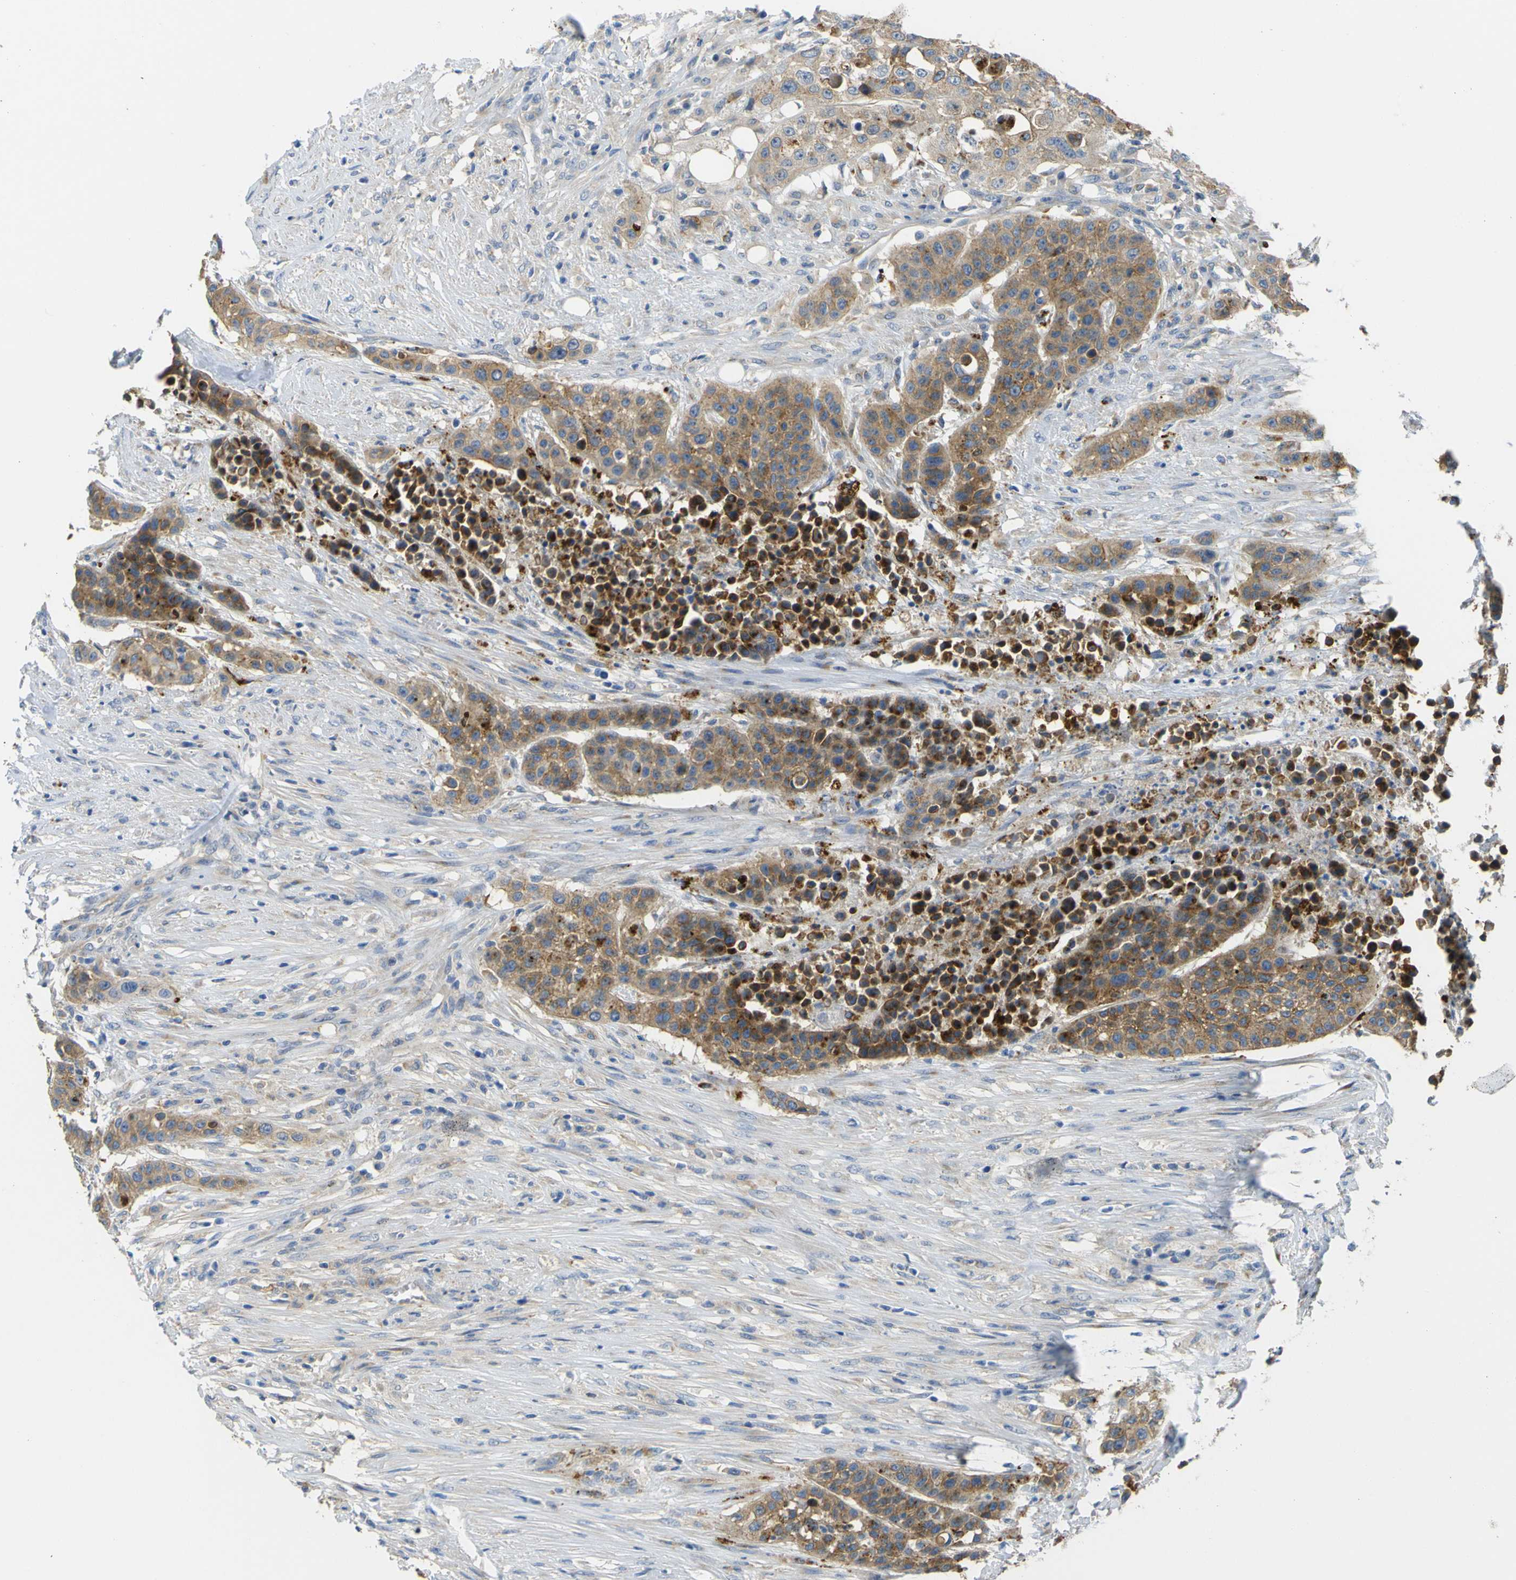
{"staining": {"intensity": "moderate", "quantity": ">75%", "location": "cytoplasmic/membranous"}, "tissue": "urothelial cancer", "cell_type": "Tumor cells", "image_type": "cancer", "snomed": [{"axis": "morphology", "description": "Urothelial carcinoma, High grade"}, {"axis": "topography", "description": "Urinary bladder"}], "caption": "Tumor cells show moderate cytoplasmic/membranous staining in approximately >75% of cells in urothelial cancer. (brown staining indicates protein expression, while blue staining denotes nuclei).", "gene": "SYPL1", "patient": {"sex": "male", "age": 74}}